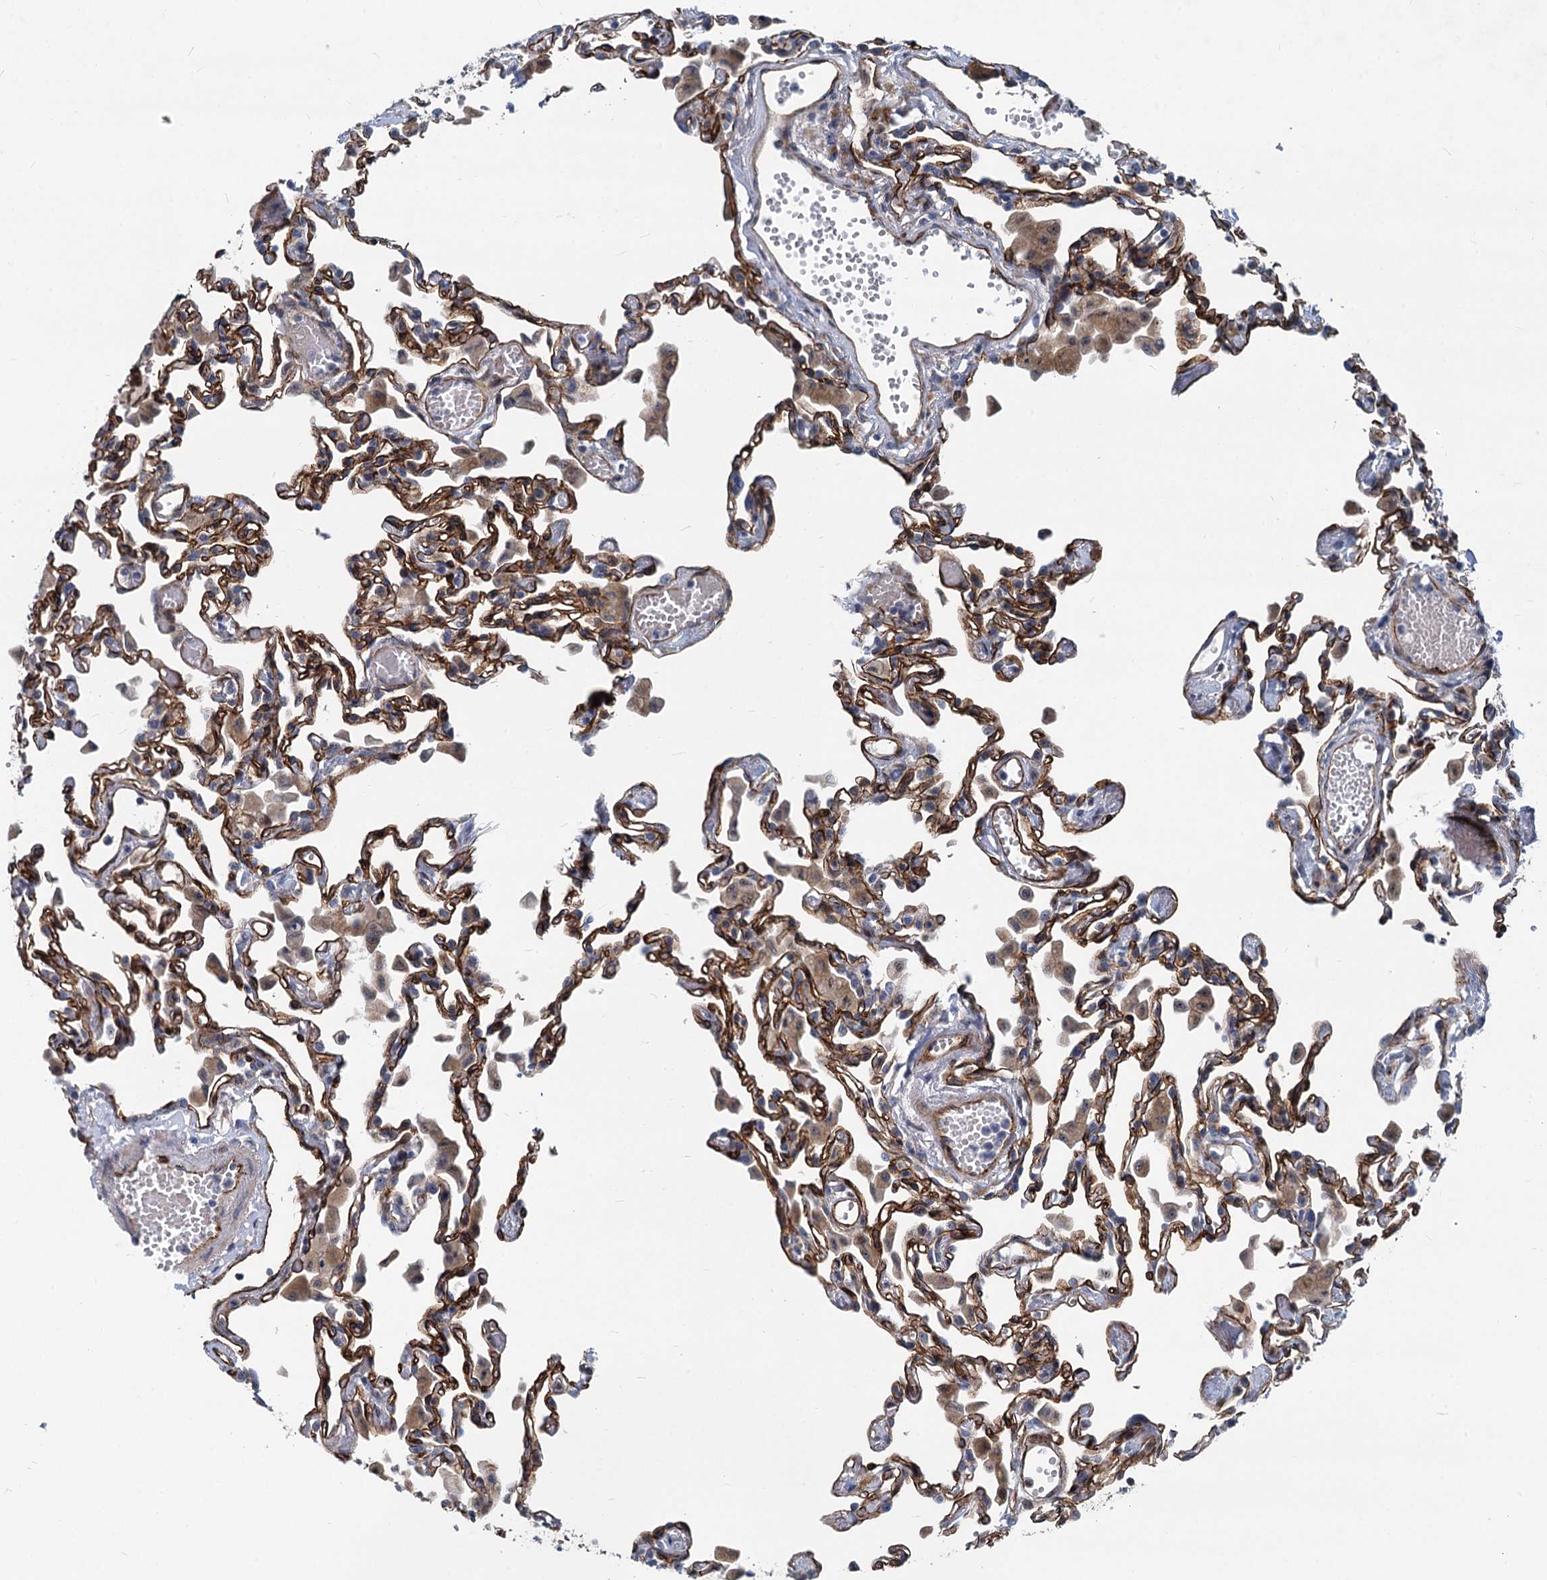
{"staining": {"intensity": "moderate", "quantity": ">75%", "location": "cytoplasmic/membranous"}, "tissue": "lung", "cell_type": "Alveolar cells", "image_type": "normal", "snomed": [{"axis": "morphology", "description": "Normal tissue, NOS"}, {"axis": "topography", "description": "Bronchus"}, {"axis": "topography", "description": "Lung"}], "caption": "High-magnification brightfield microscopy of normal lung stained with DAB (3,3'-diaminobenzidine) (brown) and counterstained with hematoxylin (blue). alveolar cells exhibit moderate cytoplasmic/membranous positivity is seen in about>75% of cells.", "gene": "ASXL3", "patient": {"sex": "female", "age": 49}}